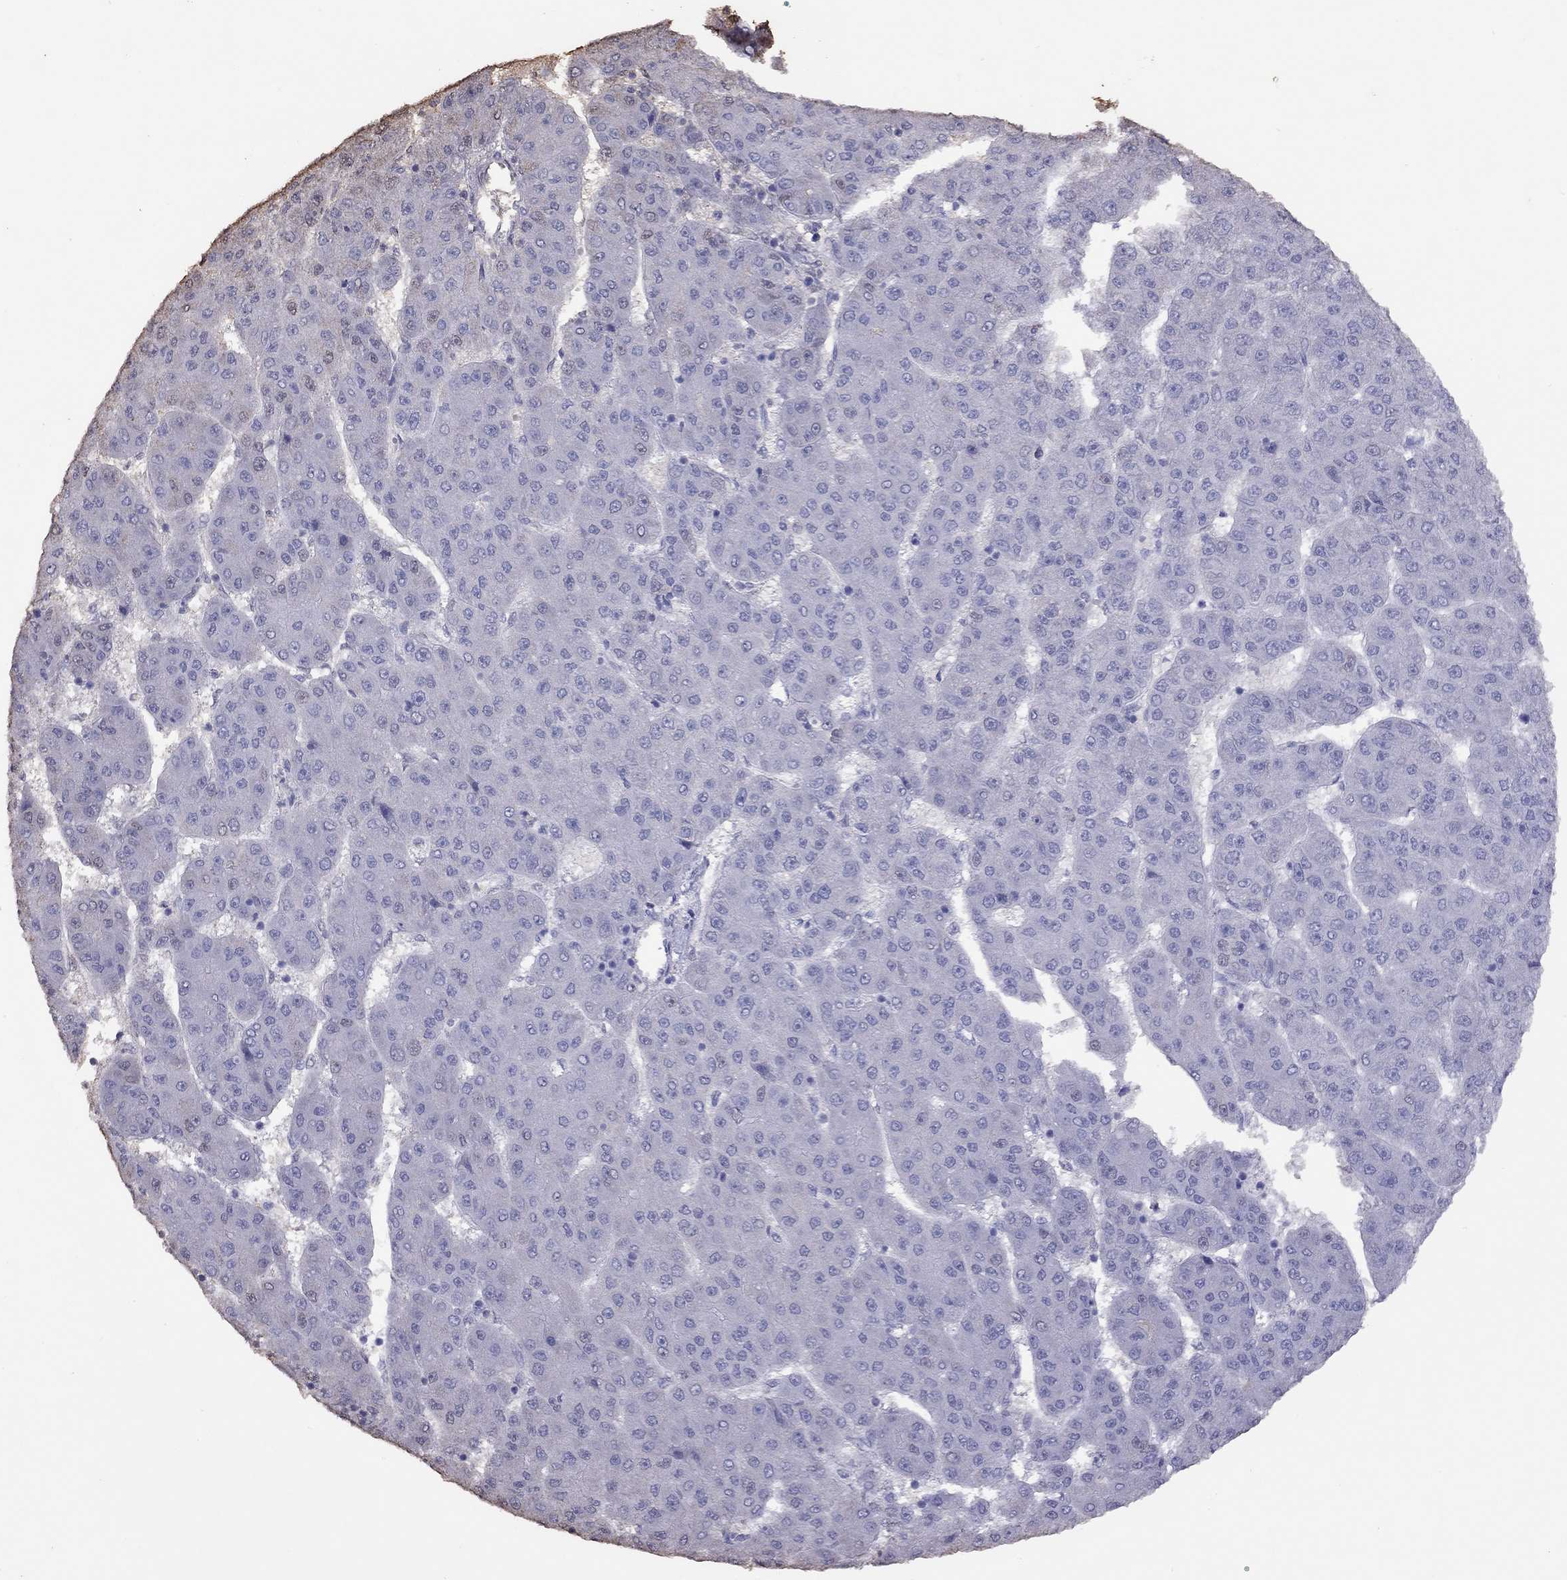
{"staining": {"intensity": "negative", "quantity": "none", "location": "none"}, "tissue": "liver cancer", "cell_type": "Tumor cells", "image_type": "cancer", "snomed": [{"axis": "morphology", "description": "Carcinoma, Hepatocellular, NOS"}, {"axis": "topography", "description": "Liver"}], "caption": "This is a photomicrograph of immunohistochemistry (IHC) staining of hepatocellular carcinoma (liver), which shows no positivity in tumor cells.", "gene": "SUN3", "patient": {"sex": "male", "age": 67}}